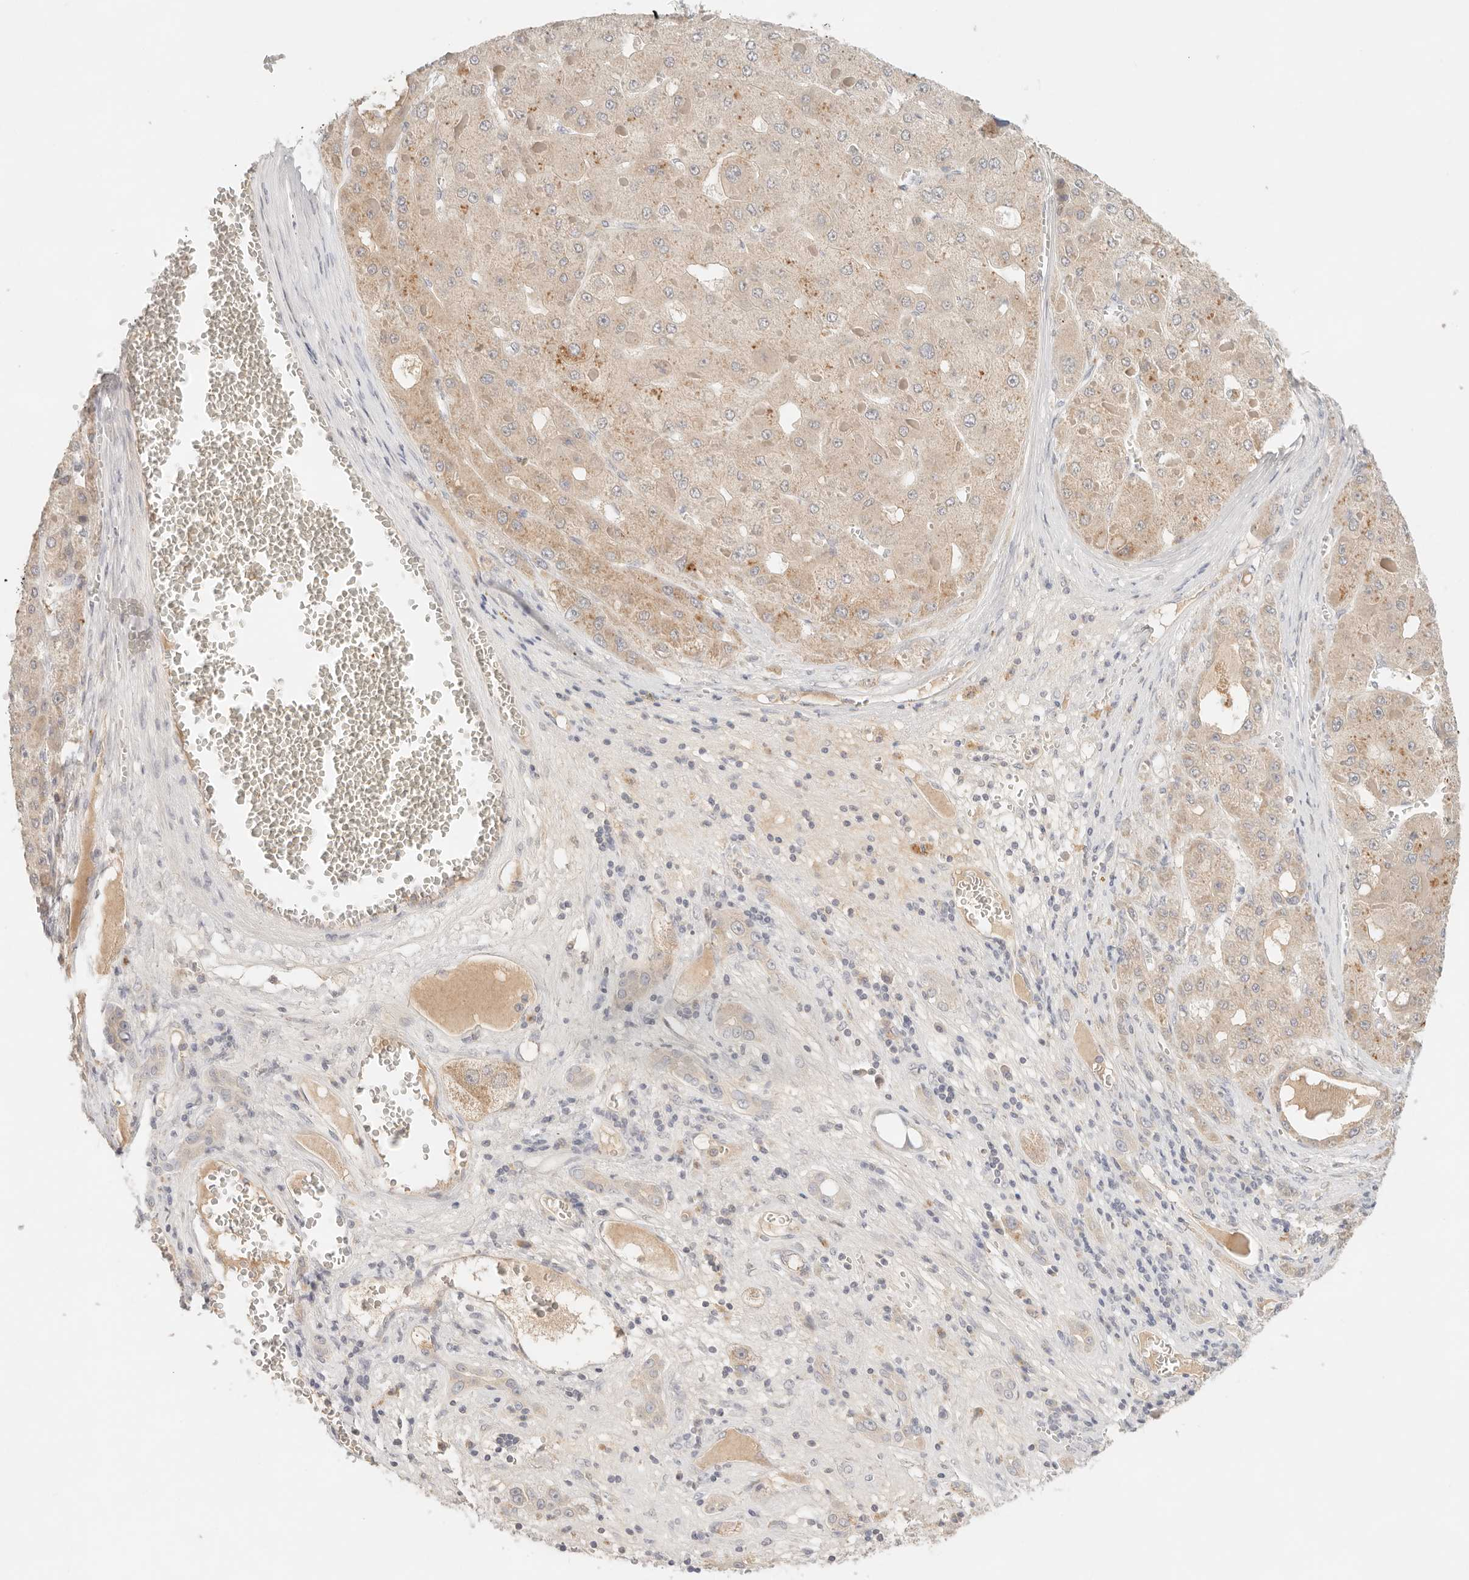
{"staining": {"intensity": "weak", "quantity": ">75%", "location": "cytoplasmic/membranous"}, "tissue": "liver cancer", "cell_type": "Tumor cells", "image_type": "cancer", "snomed": [{"axis": "morphology", "description": "Carcinoma, Hepatocellular, NOS"}, {"axis": "topography", "description": "Liver"}], "caption": "Tumor cells exhibit low levels of weak cytoplasmic/membranous positivity in about >75% of cells in human hepatocellular carcinoma (liver).", "gene": "SPHK1", "patient": {"sex": "female", "age": 73}}